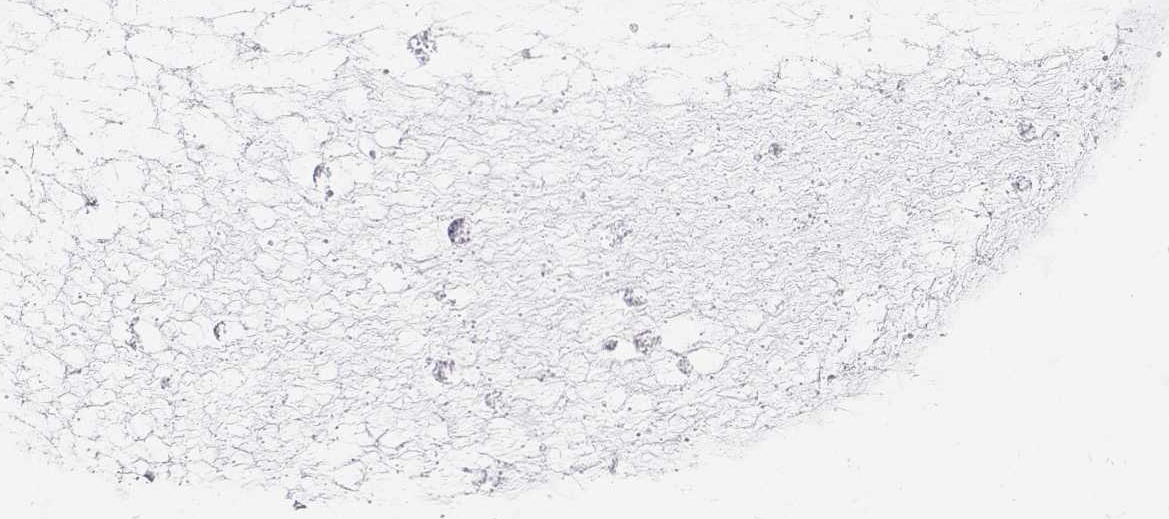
{"staining": {"intensity": "negative", "quantity": "none", "location": "none"}, "tissue": "ovarian cancer", "cell_type": "Tumor cells", "image_type": "cancer", "snomed": [{"axis": "morphology", "description": "Cystadenocarcinoma, mucinous, NOS"}, {"axis": "topography", "description": "Ovary"}], "caption": "Ovarian cancer stained for a protein using IHC exhibits no expression tumor cells.", "gene": "KCNMB4", "patient": {"sex": "female", "age": 41}}